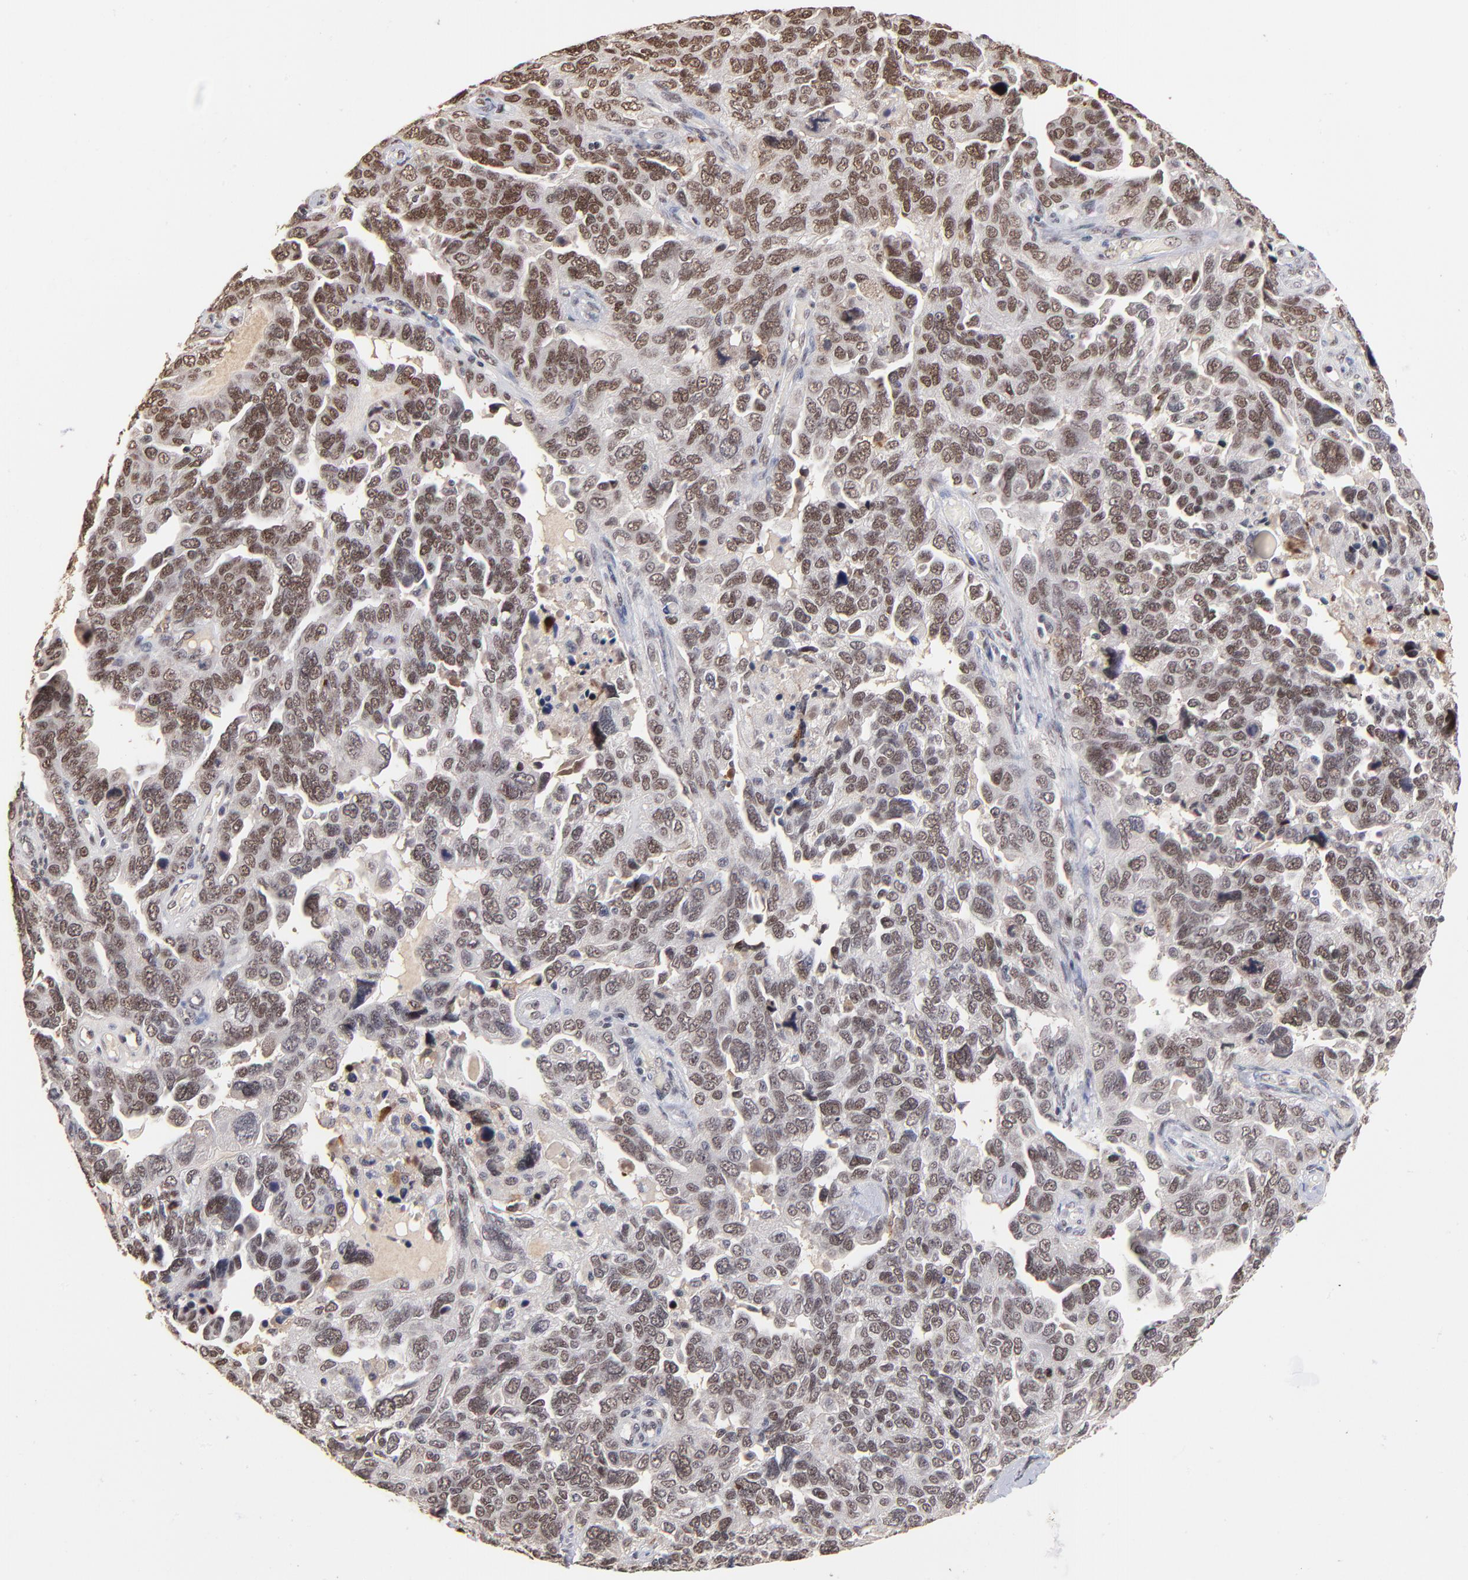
{"staining": {"intensity": "moderate", "quantity": ">75%", "location": "nuclear"}, "tissue": "ovarian cancer", "cell_type": "Tumor cells", "image_type": "cancer", "snomed": [{"axis": "morphology", "description": "Cystadenocarcinoma, serous, NOS"}, {"axis": "topography", "description": "Ovary"}], "caption": "The photomicrograph demonstrates staining of serous cystadenocarcinoma (ovarian), revealing moderate nuclear protein positivity (brown color) within tumor cells.", "gene": "ZNF146", "patient": {"sex": "female", "age": 64}}